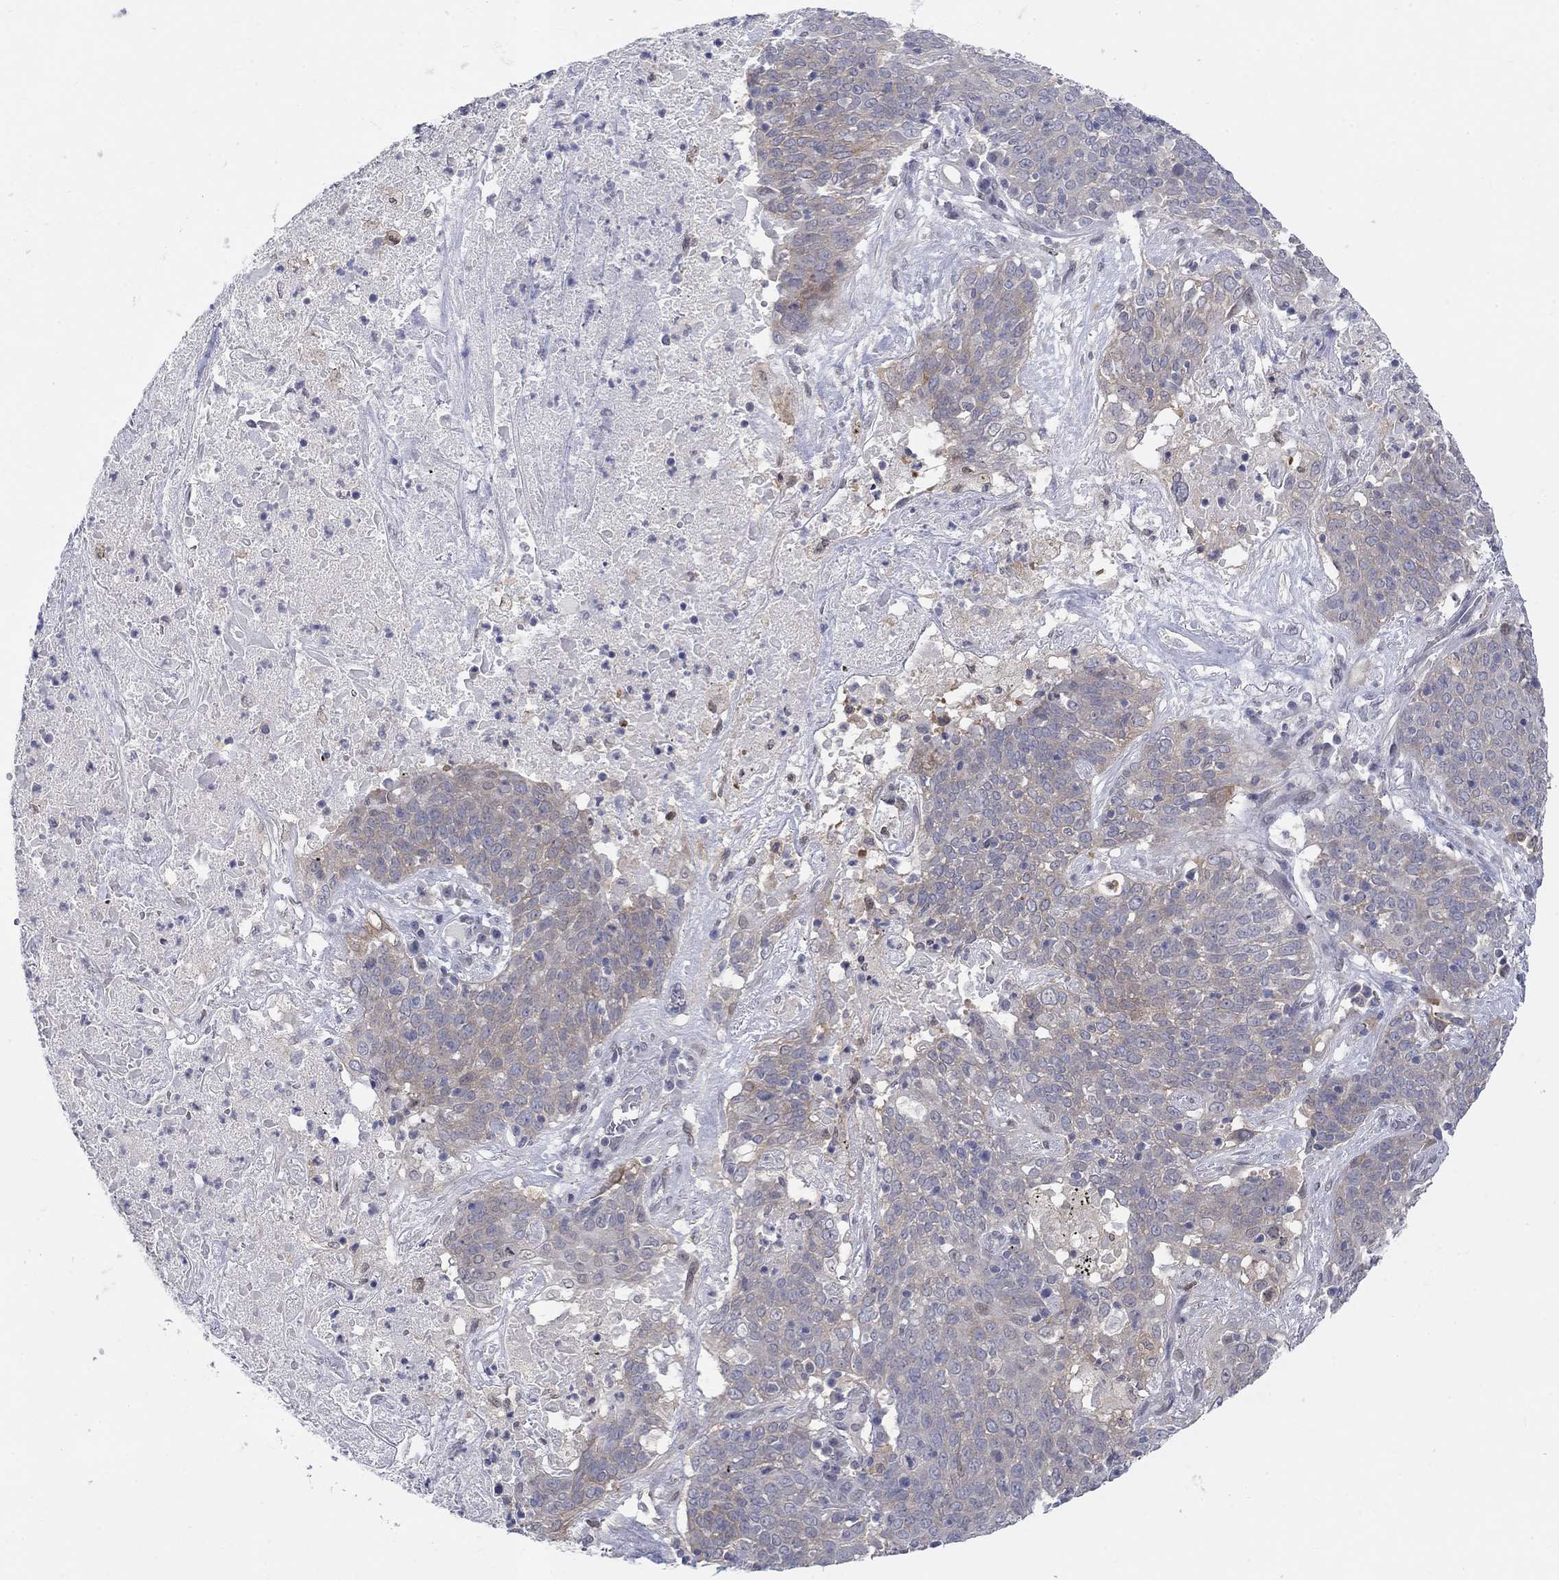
{"staining": {"intensity": "weak", "quantity": "<25%", "location": "cytoplasmic/membranous"}, "tissue": "lung cancer", "cell_type": "Tumor cells", "image_type": "cancer", "snomed": [{"axis": "morphology", "description": "Squamous cell carcinoma, NOS"}, {"axis": "topography", "description": "Lung"}], "caption": "This is an immunohistochemistry image of lung cancer (squamous cell carcinoma). There is no positivity in tumor cells.", "gene": "EGFLAM", "patient": {"sex": "male", "age": 82}}